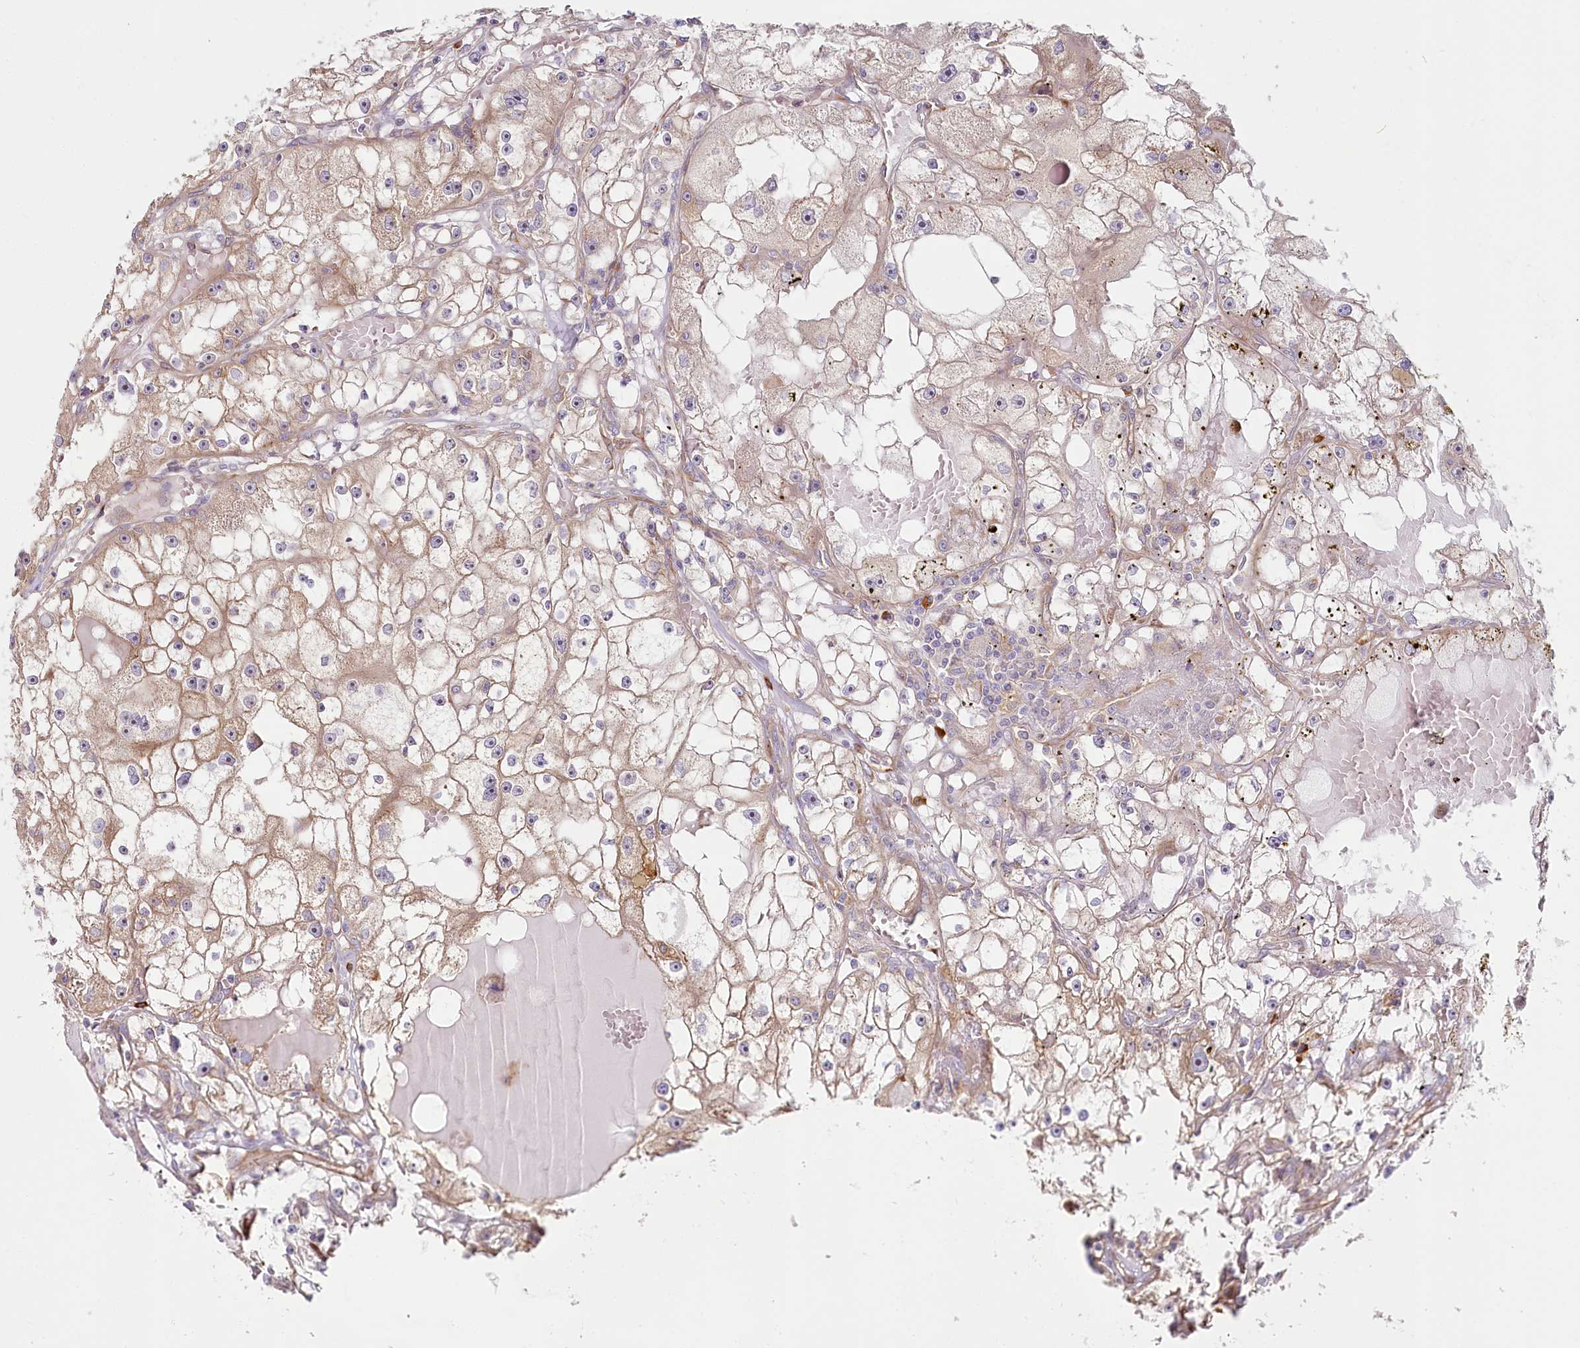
{"staining": {"intensity": "moderate", "quantity": ">75%", "location": "cytoplasmic/membranous"}, "tissue": "renal cancer", "cell_type": "Tumor cells", "image_type": "cancer", "snomed": [{"axis": "morphology", "description": "Adenocarcinoma, NOS"}, {"axis": "topography", "description": "Kidney"}], "caption": "Human adenocarcinoma (renal) stained with a protein marker reveals moderate staining in tumor cells.", "gene": "HARS2", "patient": {"sex": "male", "age": 56}}